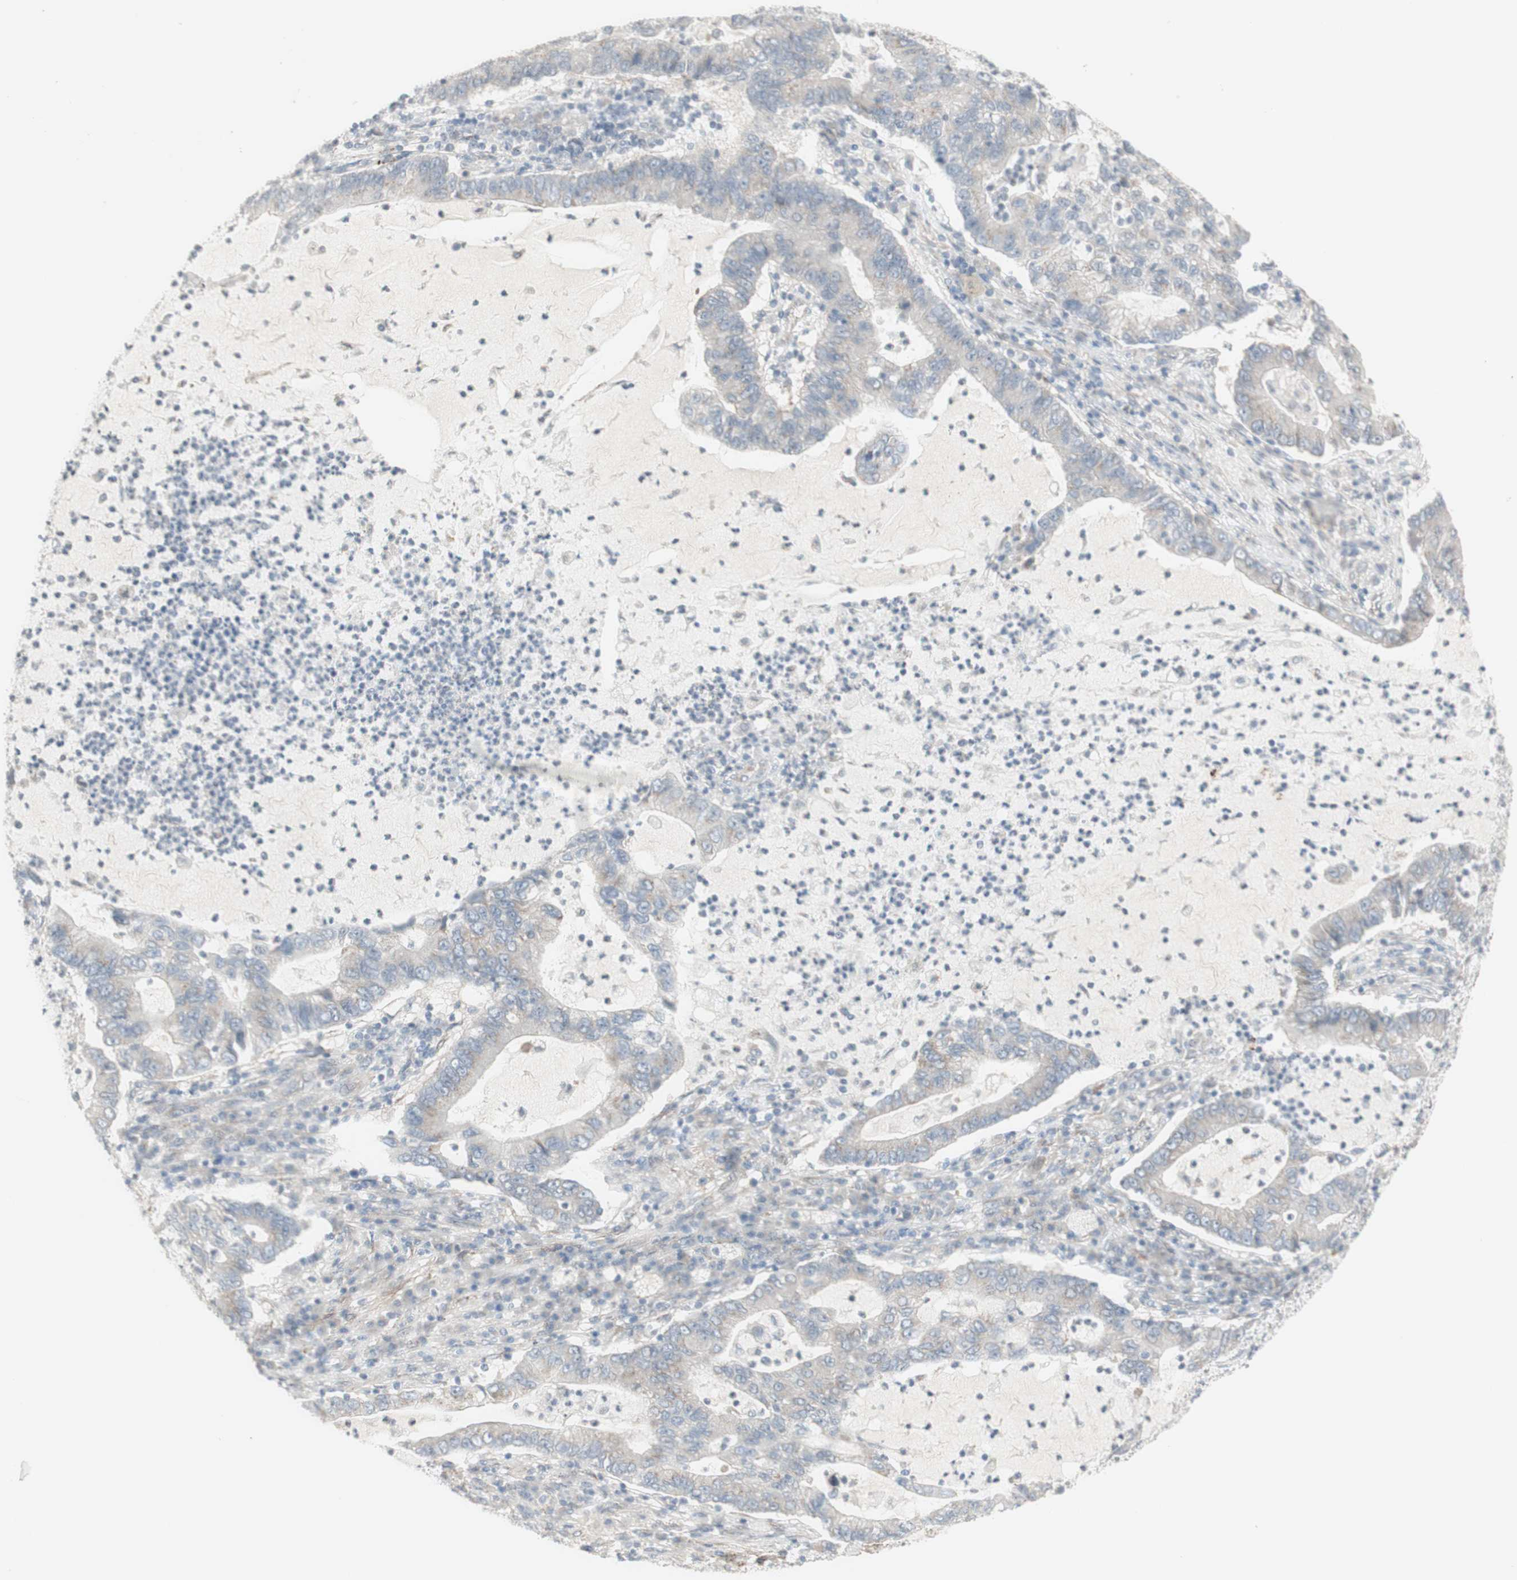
{"staining": {"intensity": "weak", "quantity": "<25%", "location": "cytoplasmic/membranous"}, "tissue": "lung cancer", "cell_type": "Tumor cells", "image_type": "cancer", "snomed": [{"axis": "morphology", "description": "Adenocarcinoma, NOS"}, {"axis": "topography", "description": "Lung"}], "caption": "Immunohistochemistry (IHC) of lung cancer (adenocarcinoma) shows no staining in tumor cells.", "gene": "CNN3", "patient": {"sex": "female", "age": 51}}